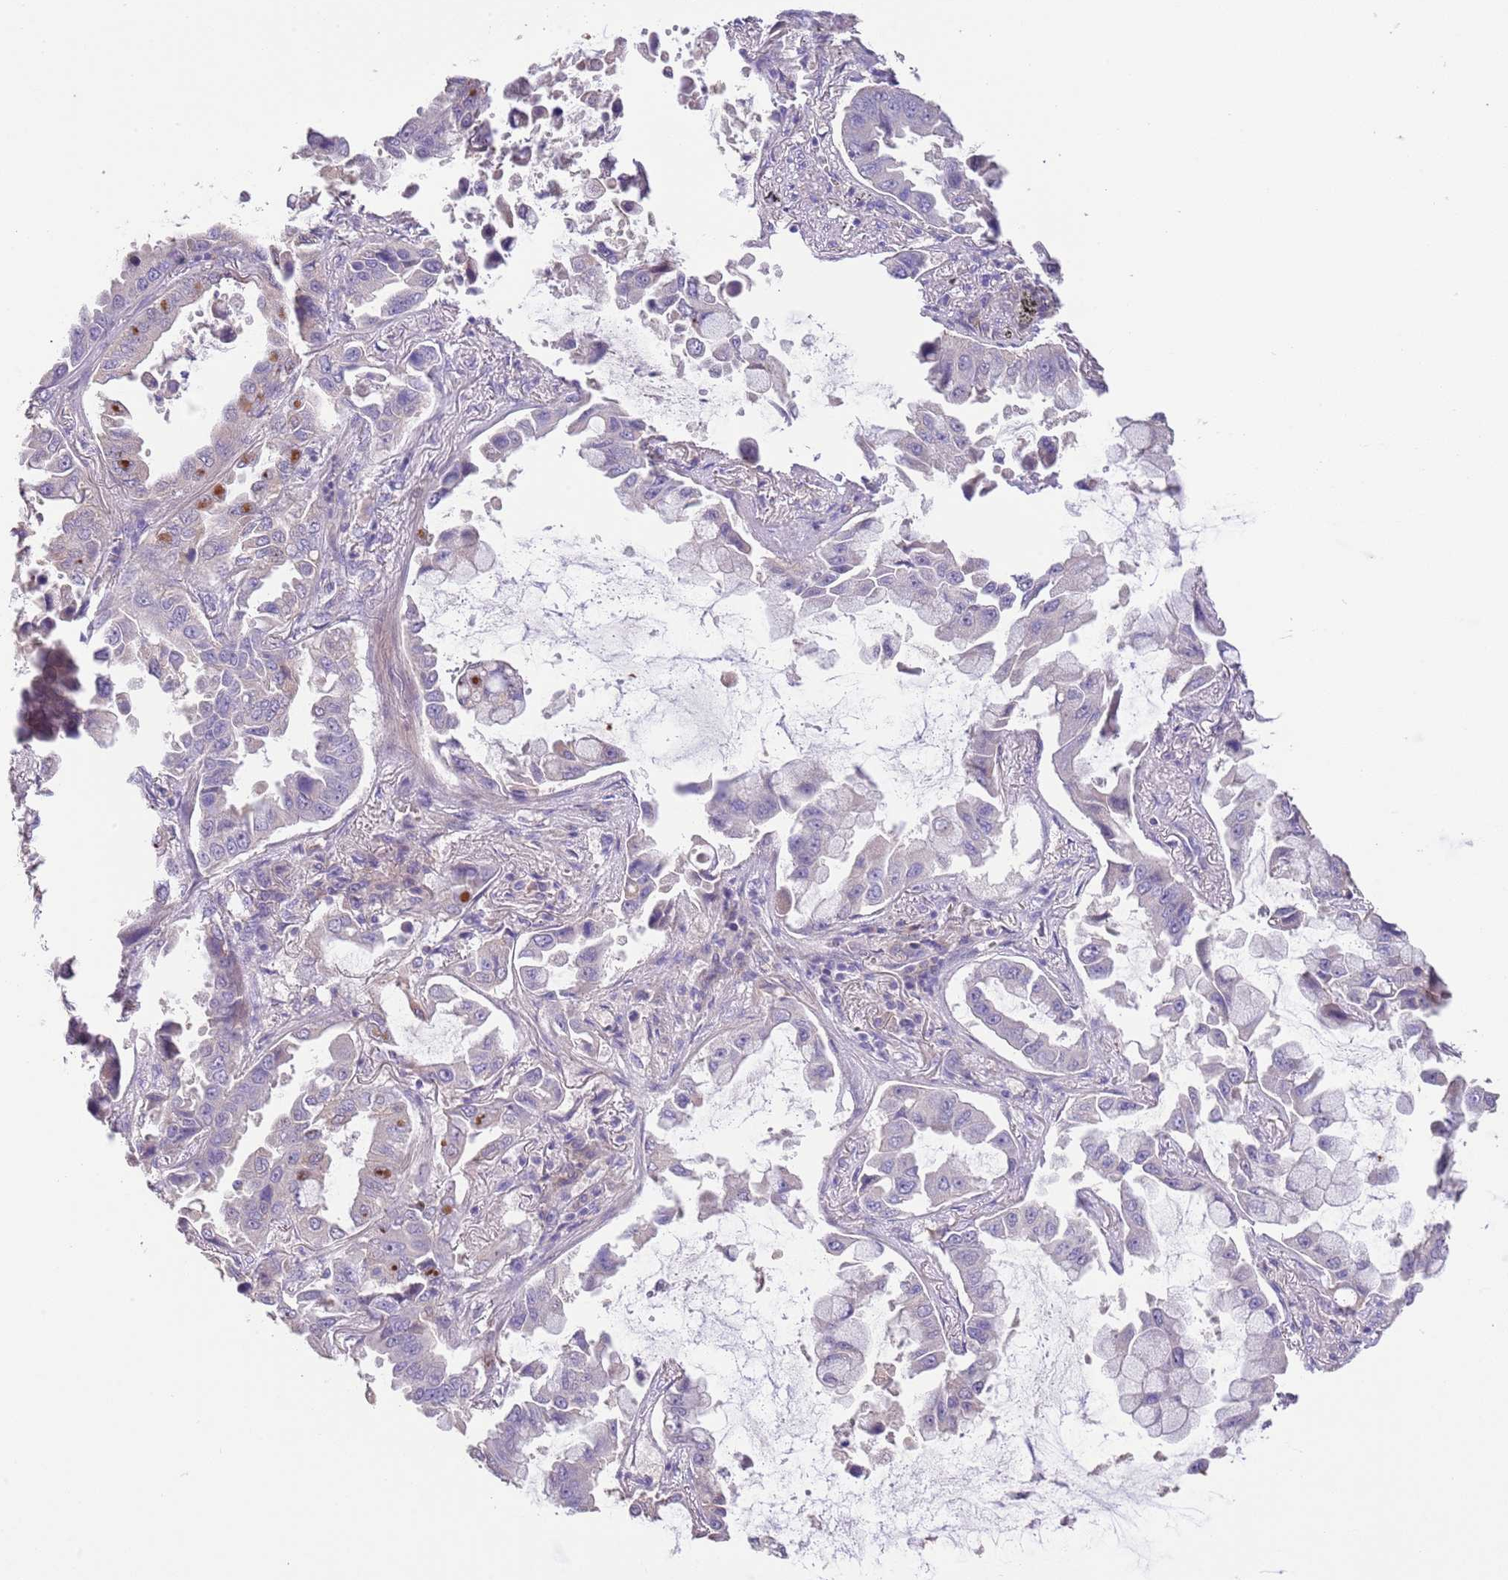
{"staining": {"intensity": "negative", "quantity": "none", "location": "none"}, "tissue": "lung cancer", "cell_type": "Tumor cells", "image_type": "cancer", "snomed": [{"axis": "morphology", "description": "Adenocarcinoma, NOS"}, {"axis": "topography", "description": "Lung"}], "caption": "The photomicrograph reveals no staining of tumor cells in lung cancer.", "gene": "ZNF658", "patient": {"sex": "male", "age": 64}}